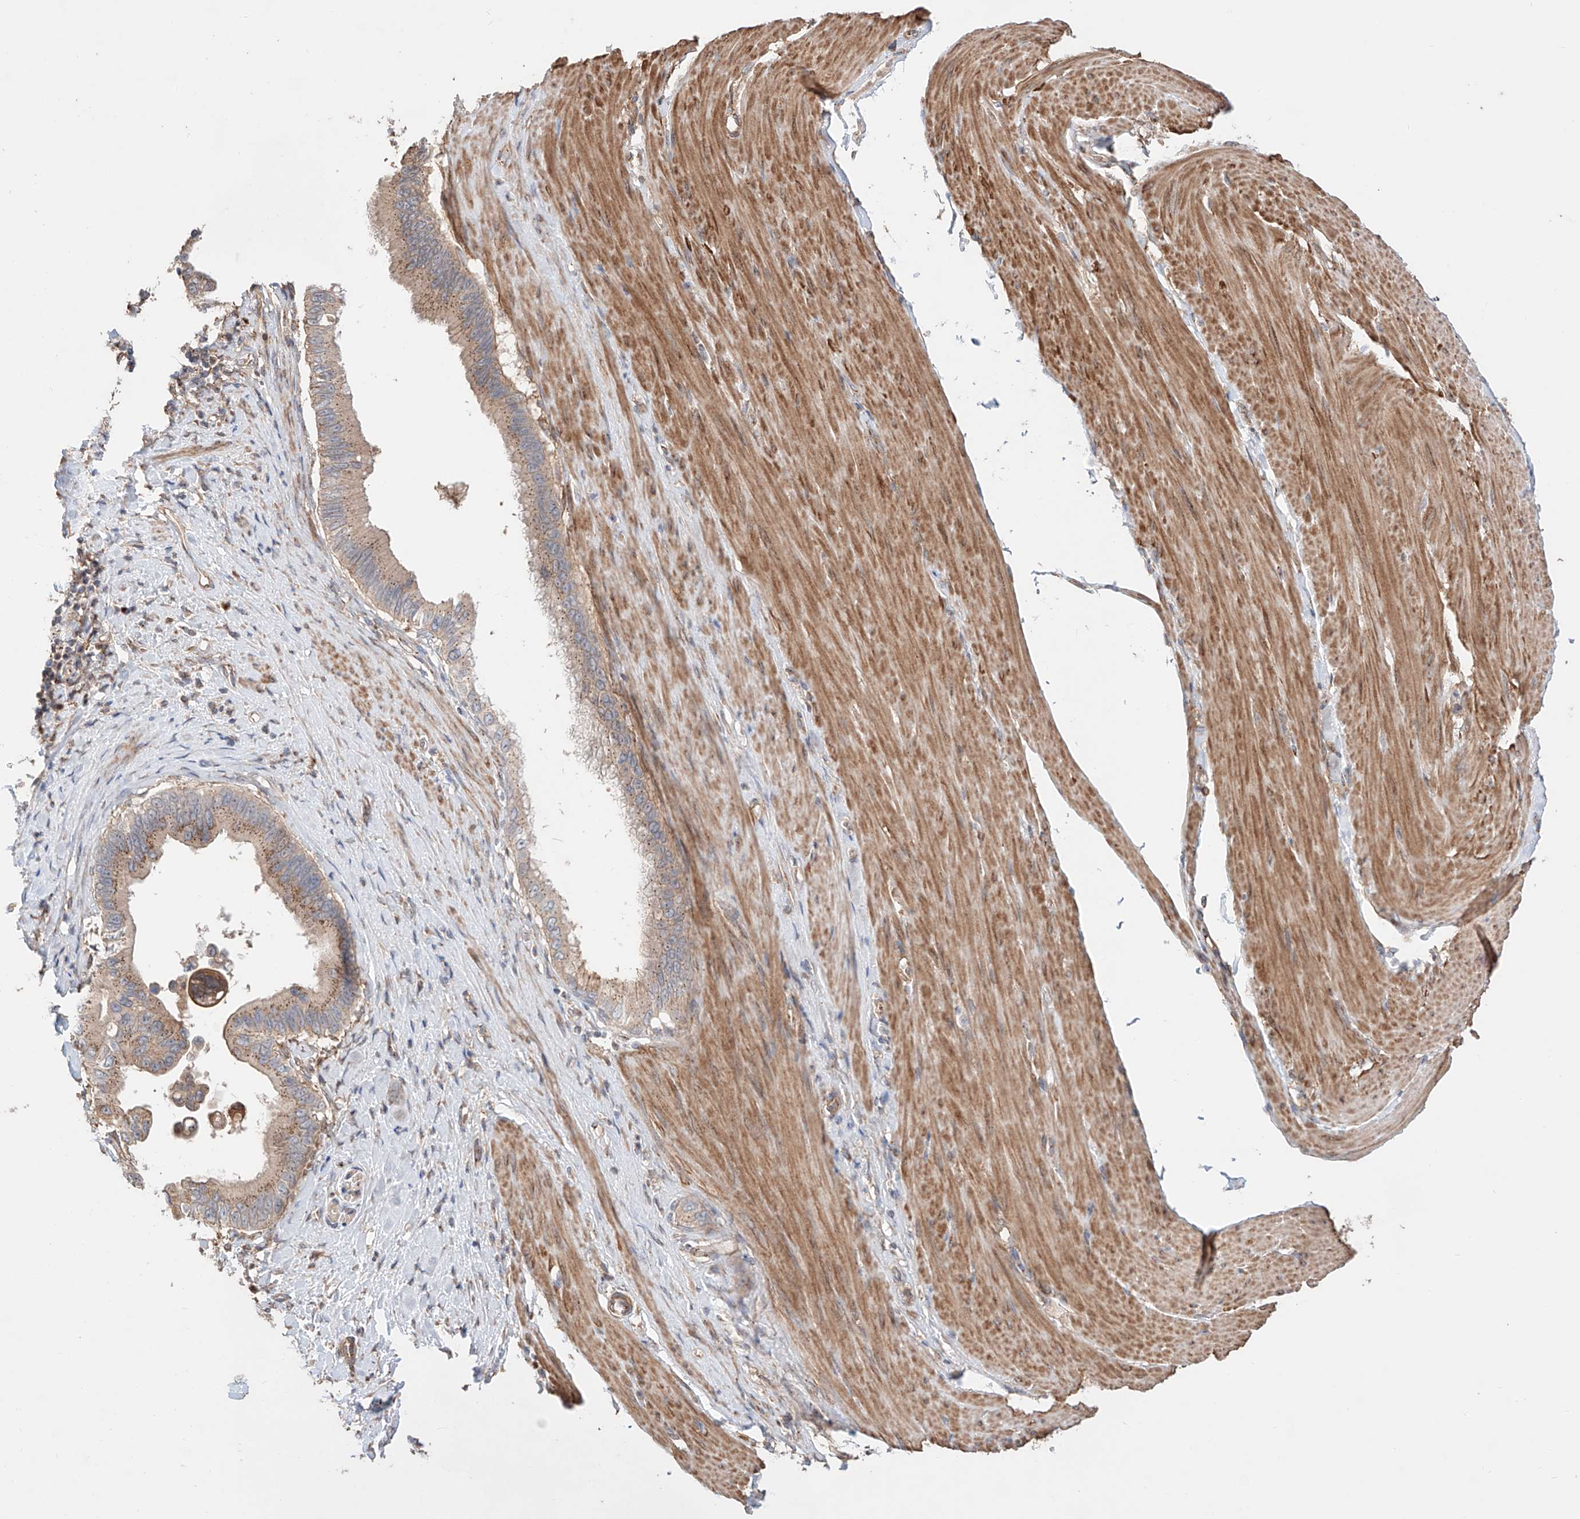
{"staining": {"intensity": "moderate", "quantity": ">75%", "location": "cytoplasmic/membranous"}, "tissue": "pancreatic cancer", "cell_type": "Tumor cells", "image_type": "cancer", "snomed": [{"axis": "morphology", "description": "Adenocarcinoma, NOS"}, {"axis": "topography", "description": "Pancreas"}], "caption": "Protein staining displays moderate cytoplasmic/membranous positivity in about >75% of tumor cells in pancreatic cancer.", "gene": "MOSPD1", "patient": {"sex": "female", "age": 56}}